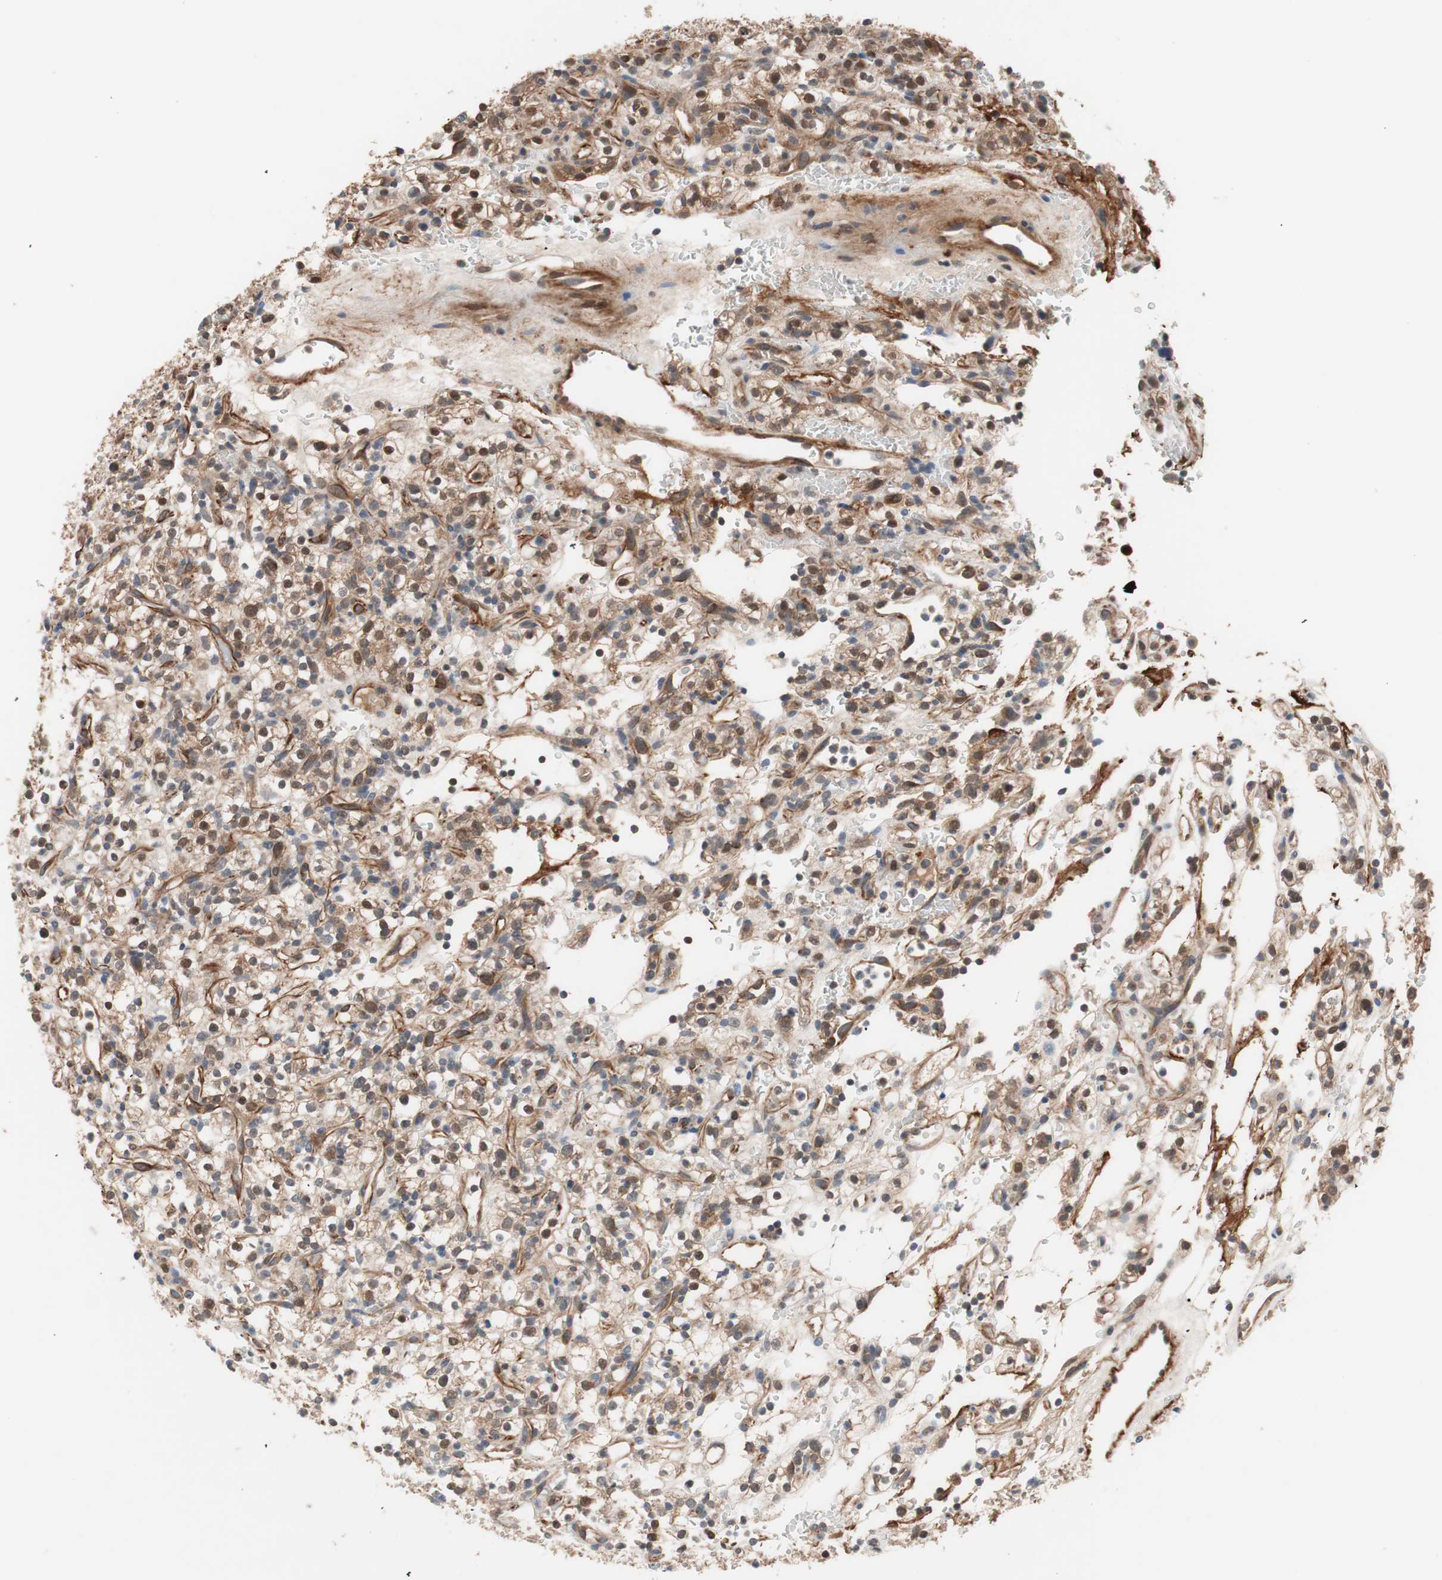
{"staining": {"intensity": "moderate", "quantity": ">75%", "location": "cytoplasmic/membranous,nuclear"}, "tissue": "renal cancer", "cell_type": "Tumor cells", "image_type": "cancer", "snomed": [{"axis": "morphology", "description": "Normal tissue, NOS"}, {"axis": "morphology", "description": "Adenocarcinoma, NOS"}, {"axis": "topography", "description": "Kidney"}], "caption": "Immunohistochemistry (IHC) of renal cancer reveals medium levels of moderate cytoplasmic/membranous and nuclear staining in about >75% of tumor cells.", "gene": "HMBS", "patient": {"sex": "female", "age": 72}}